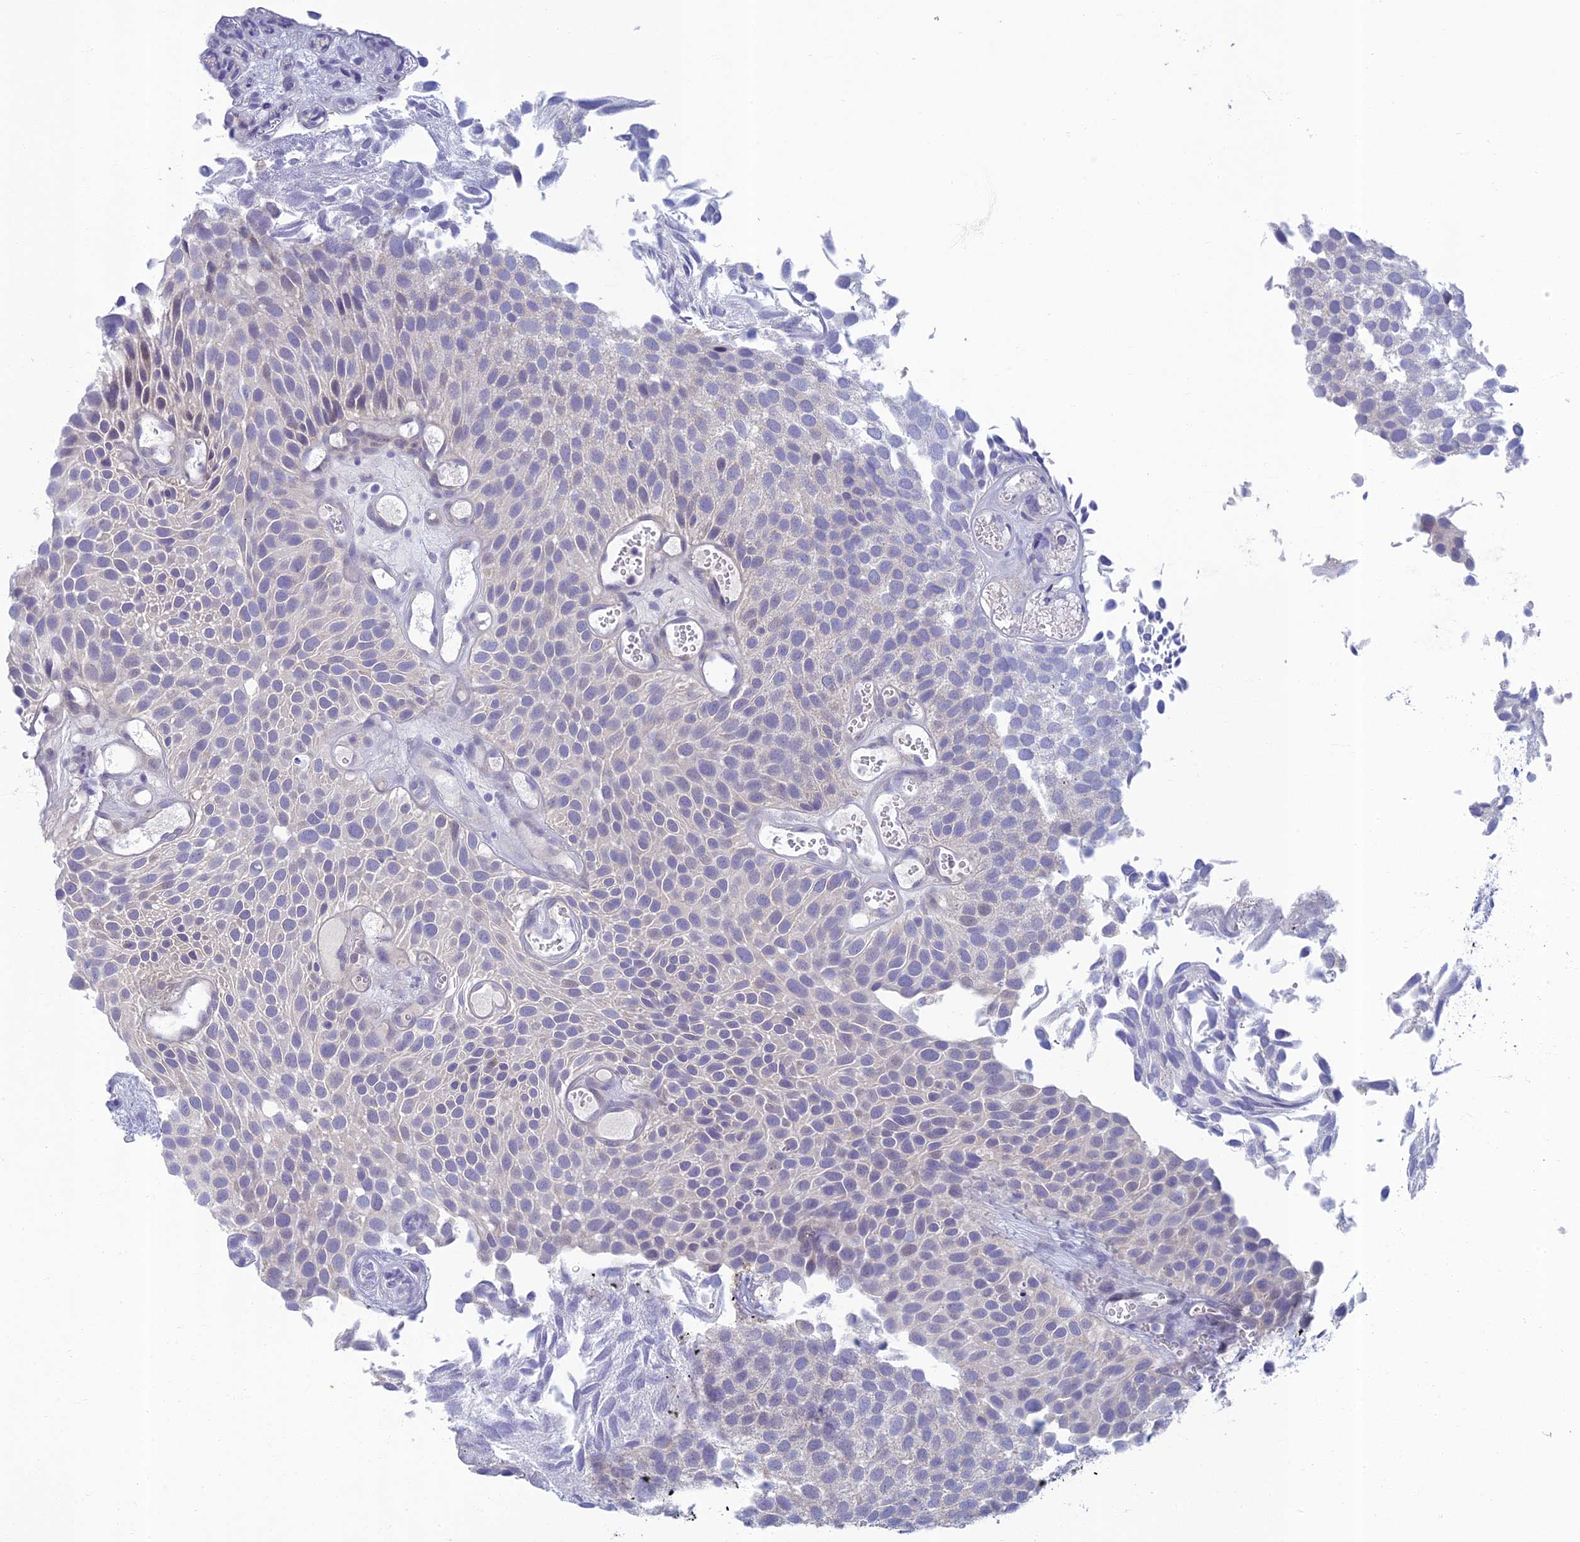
{"staining": {"intensity": "negative", "quantity": "none", "location": "none"}, "tissue": "urothelial cancer", "cell_type": "Tumor cells", "image_type": "cancer", "snomed": [{"axis": "morphology", "description": "Urothelial carcinoma, Low grade"}, {"axis": "topography", "description": "Urinary bladder"}], "caption": "Urothelial cancer stained for a protein using immunohistochemistry shows no positivity tumor cells.", "gene": "SLC25A41", "patient": {"sex": "male", "age": 89}}